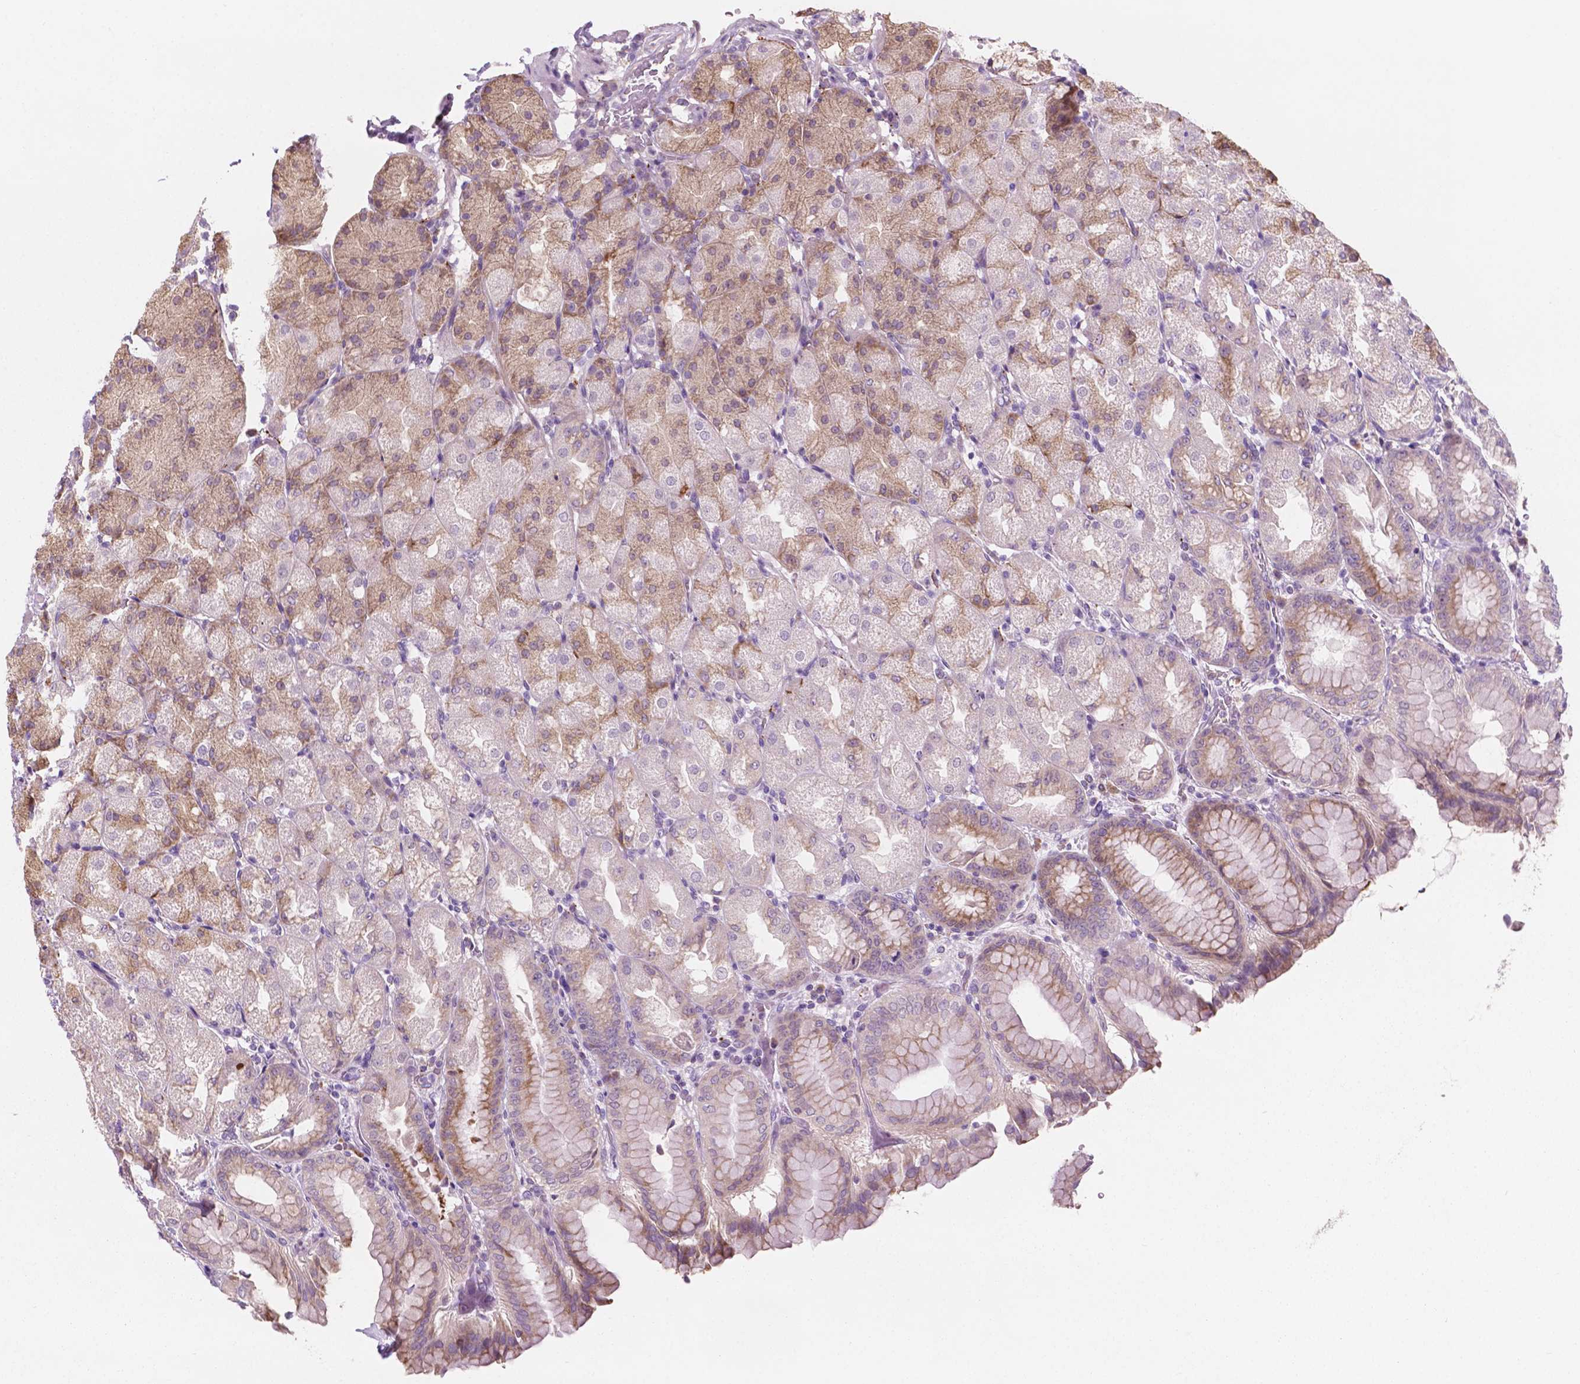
{"staining": {"intensity": "weak", "quantity": "25%-75%", "location": "cytoplasmic/membranous"}, "tissue": "stomach", "cell_type": "Glandular cells", "image_type": "normal", "snomed": [{"axis": "morphology", "description": "Normal tissue, NOS"}, {"axis": "topography", "description": "Stomach, upper"}, {"axis": "topography", "description": "Stomach"}, {"axis": "topography", "description": "Stomach, lower"}], "caption": "A high-resolution micrograph shows immunohistochemistry (IHC) staining of benign stomach, which exhibits weak cytoplasmic/membranous staining in approximately 25%-75% of glandular cells.", "gene": "LRP1B", "patient": {"sex": "male", "age": 62}}